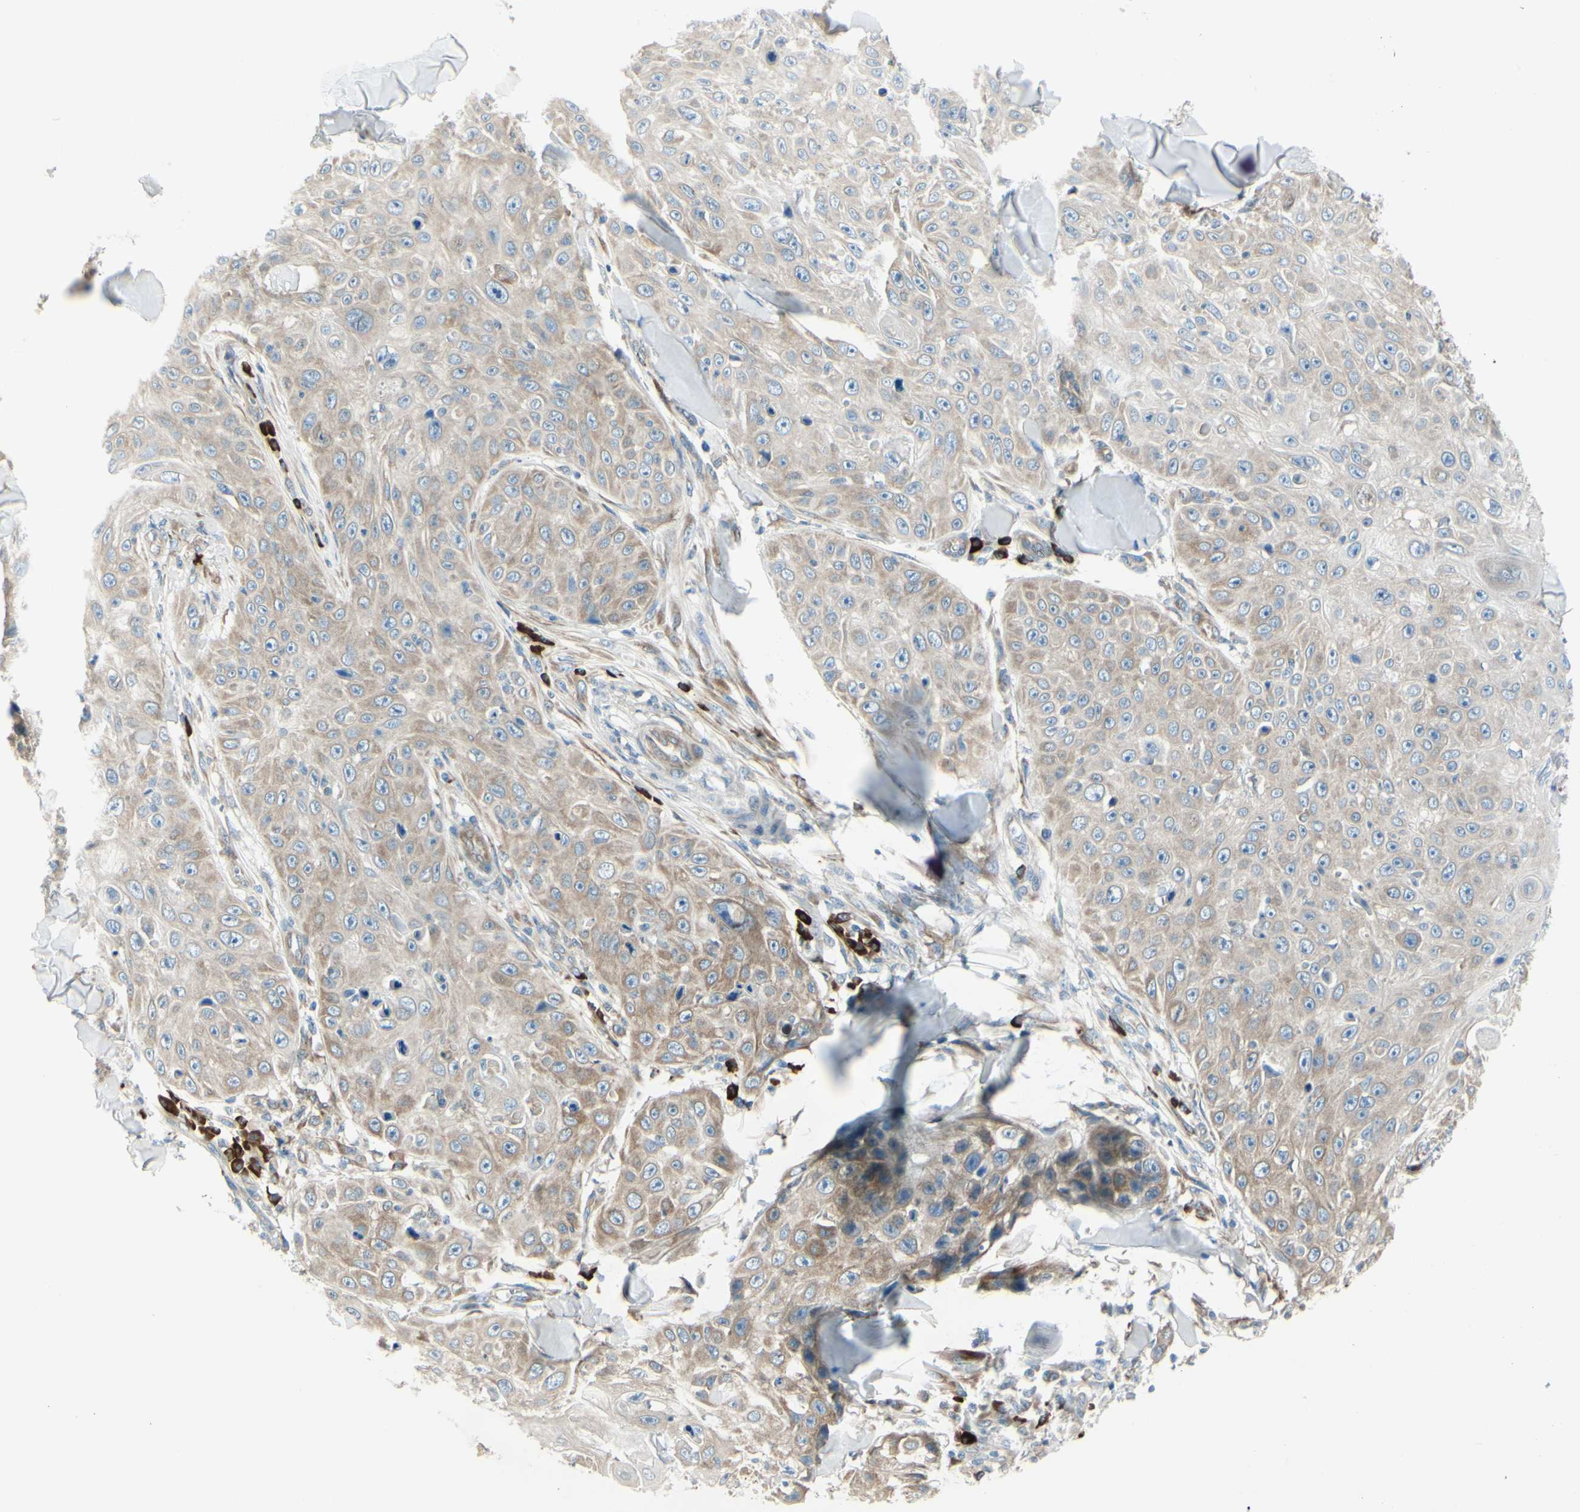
{"staining": {"intensity": "weak", "quantity": ">75%", "location": "cytoplasmic/membranous"}, "tissue": "skin cancer", "cell_type": "Tumor cells", "image_type": "cancer", "snomed": [{"axis": "morphology", "description": "Squamous cell carcinoma, NOS"}, {"axis": "topography", "description": "Skin"}], "caption": "Skin squamous cell carcinoma stained for a protein (brown) shows weak cytoplasmic/membranous positive staining in approximately >75% of tumor cells.", "gene": "SELENOS", "patient": {"sex": "male", "age": 86}}